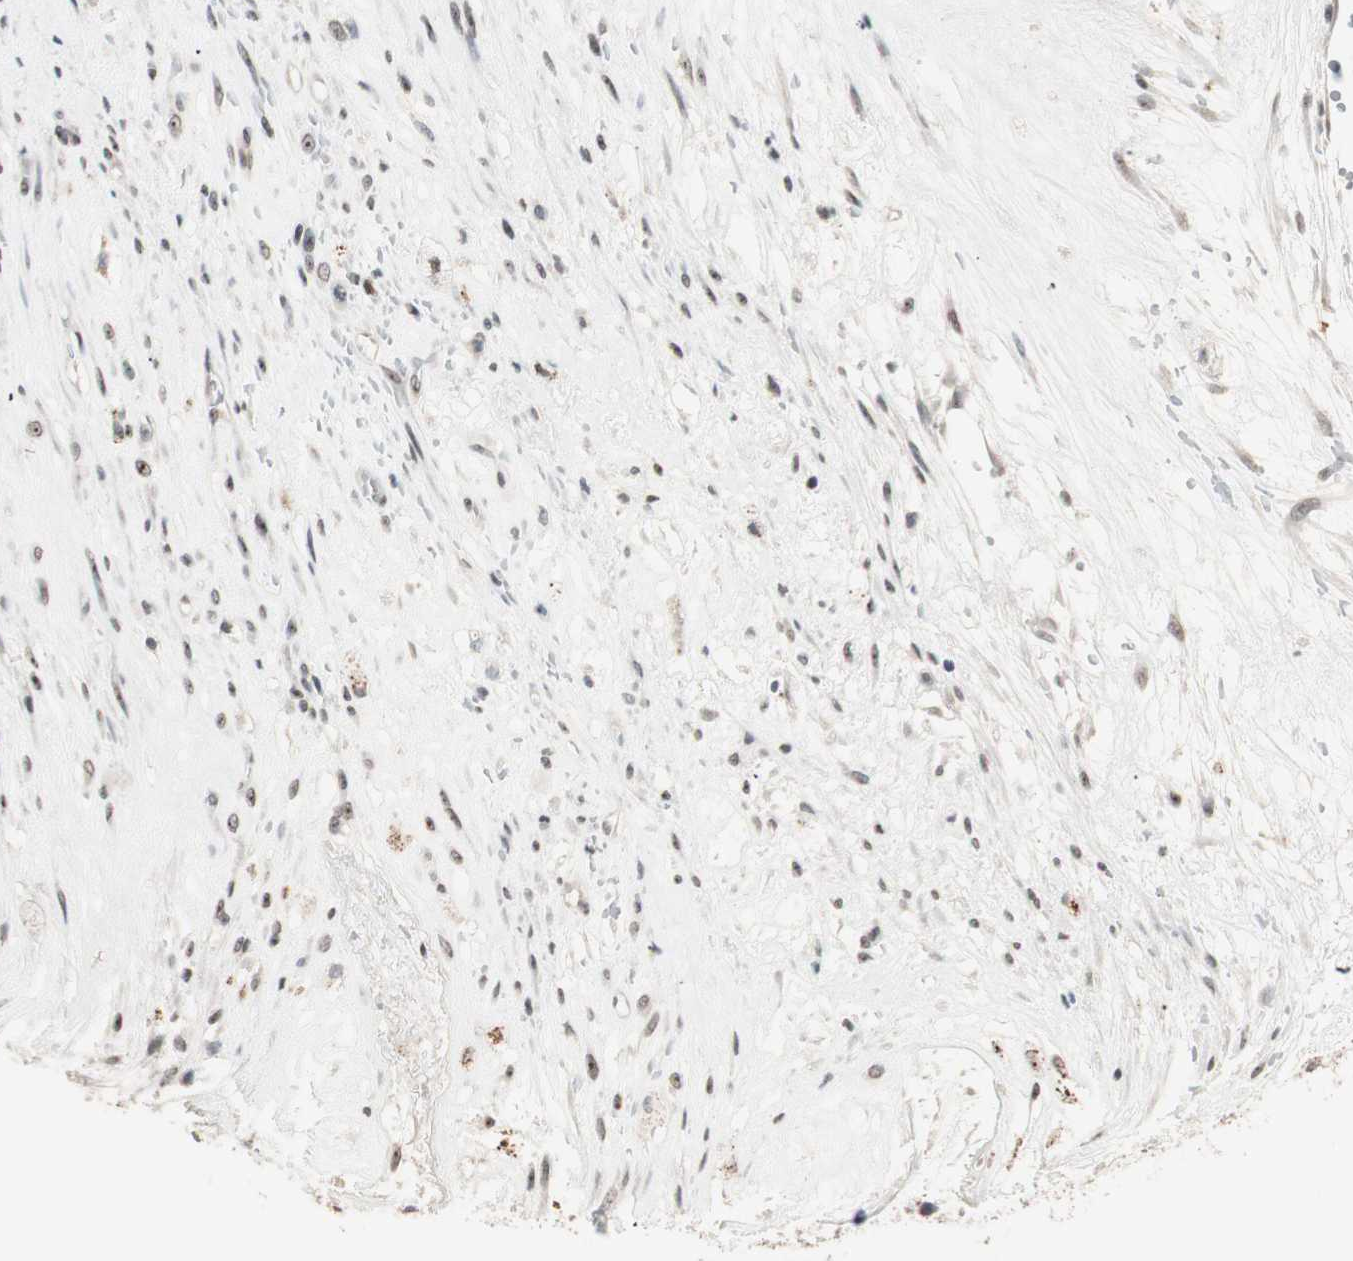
{"staining": {"intensity": "weak", "quantity": "25%-75%", "location": "nuclear"}, "tissue": "head and neck cancer", "cell_type": "Tumor cells", "image_type": "cancer", "snomed": [{"axis": "morphology", "description": "Adenocarcinoma, NOS"}, {"axis": "morphology", "description": "Adenoma, NOS"}, {"axis": "topography", "description": "Head-Neck"}], "caption": "High-magnification brightfield microscopy of head and neck cancer stained with DAB (brown) and counterstained with hematoxylin (blue). tumor cells exhibit weak nuclear expression is identified in about25%-75% of cells. (DAB (3,3'-diaminobenzidine) IHC with brightfield microscopy, high magnification).", "gene": "ETV4", "patient": {"sex": "female", "age": 55}}